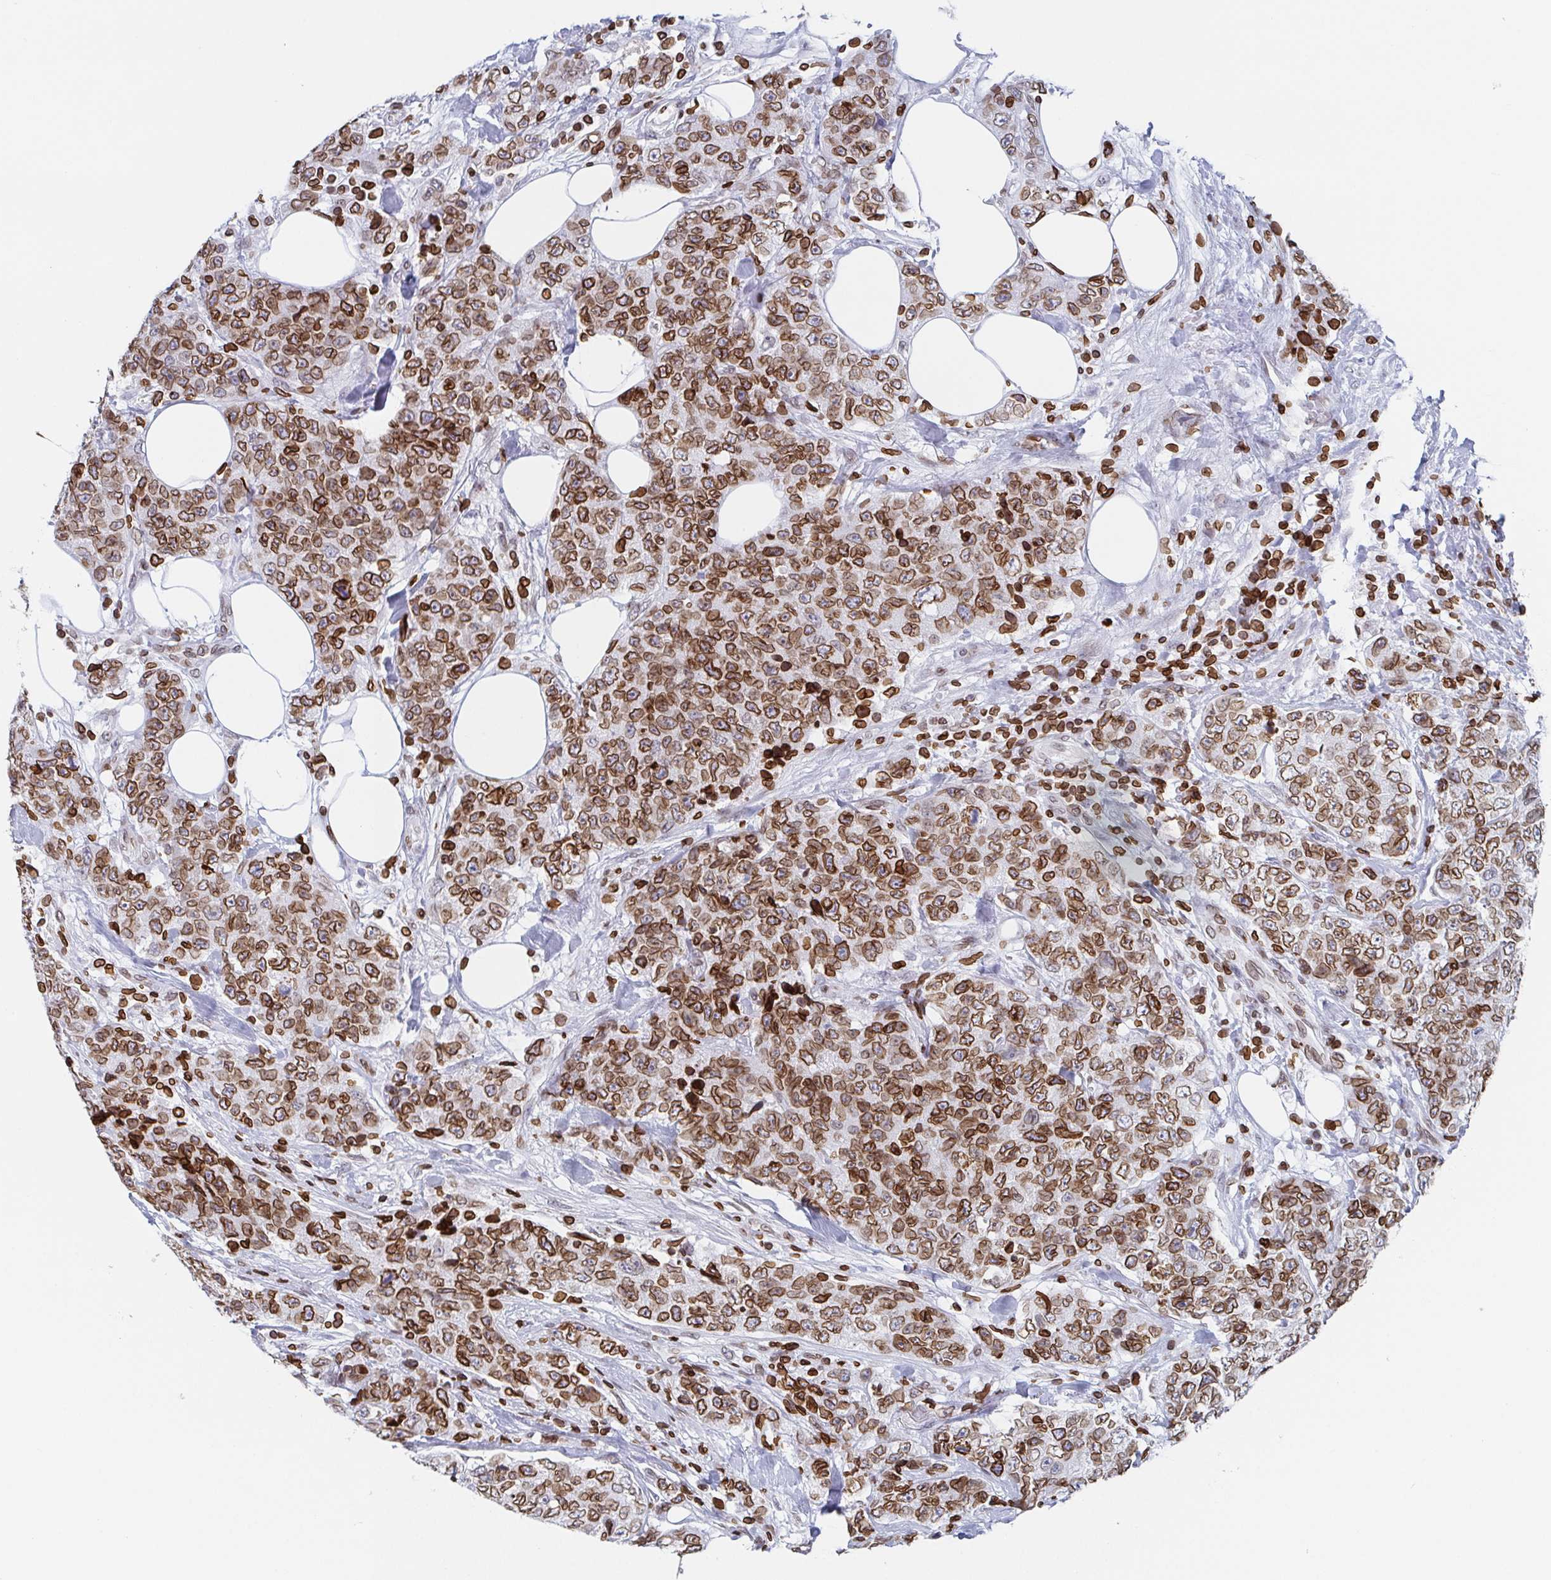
{"staining": {"intensity": "moderate", "quantity": ">75%", "location": "cytoplasmic/membranous,nuclear"}, "tissue": "urothelial cancer", "cell_type": "Tumor cells", "image_type": "cancer", "snomed": [{"axis": "morphology", "description": "Urothelial carcinoma, High grade"}, {"axis": "topography", "description": "Urinary bladder"}], "caption": "Immunohistochemical staining of human urothelial cancer reveals medium levels of moderate cytoplasmic/membranous and nuclear protein expression in approximately >75% of tumor cells.", "gene": "BTBD7", "patient": {"sex": "female", "age": 78}}